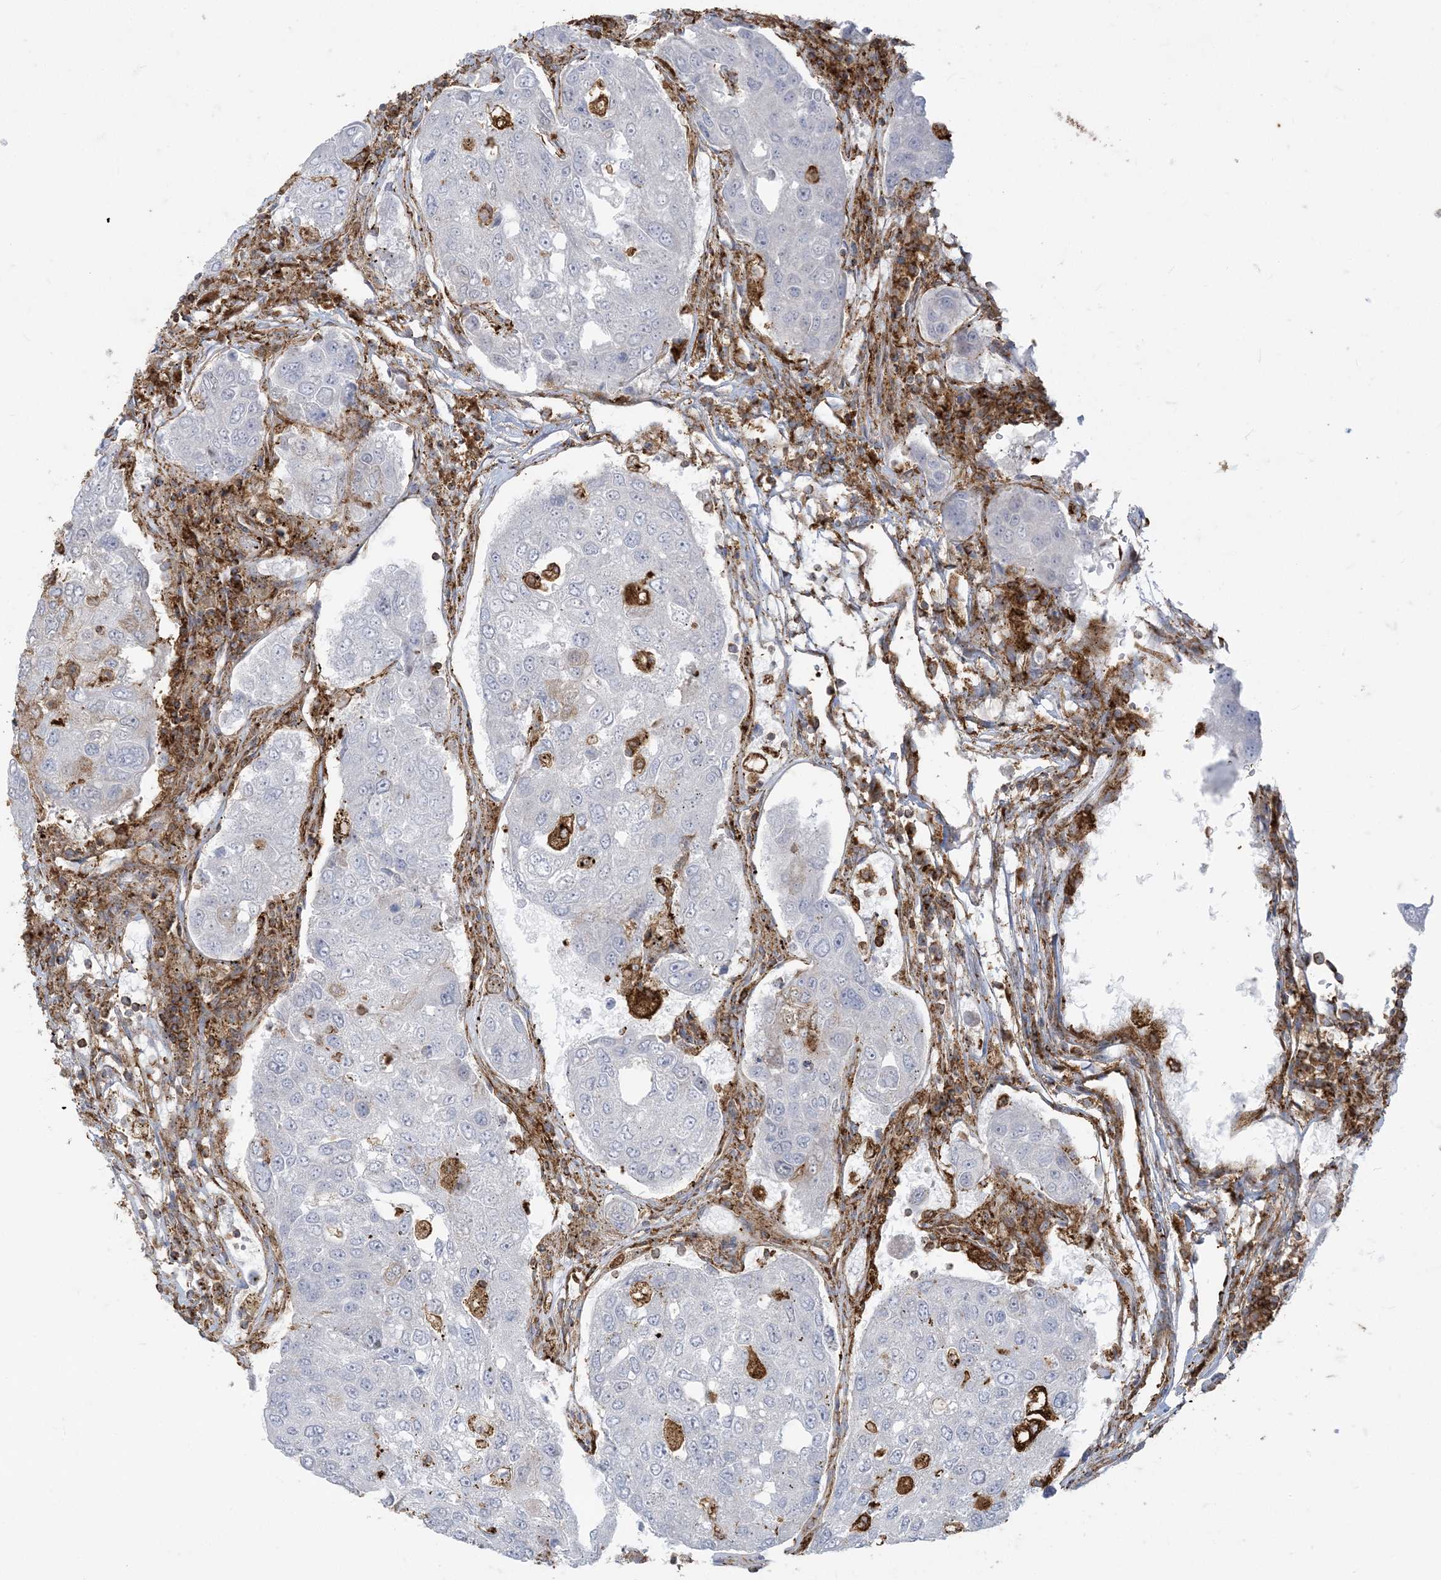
{"staining": {"intensity": "moderate", "quantity": "<25%", "location": "cytoplasmic/membranous"}, "tissue": "urothelial cancer", "cell_type": "Tumor cells", "image_type": "cancer", "snomed": [{"axis": "morphology", "description": "Urothelial carcinoma, High grade"}, {"axis": "topography", "description": "Lymph node"}, {"axis": "topography", "description": "Urinary bladder"}], "caption": "This is a micrograph of immunohistochemistry (IHC) staining of urothelial carcinoma (high-grade), which shows moderate expression in the cytoplasmic/membranous of tumor cells.", "gene": "DERL3", "patient": {"sex": "male", "age": 51}}